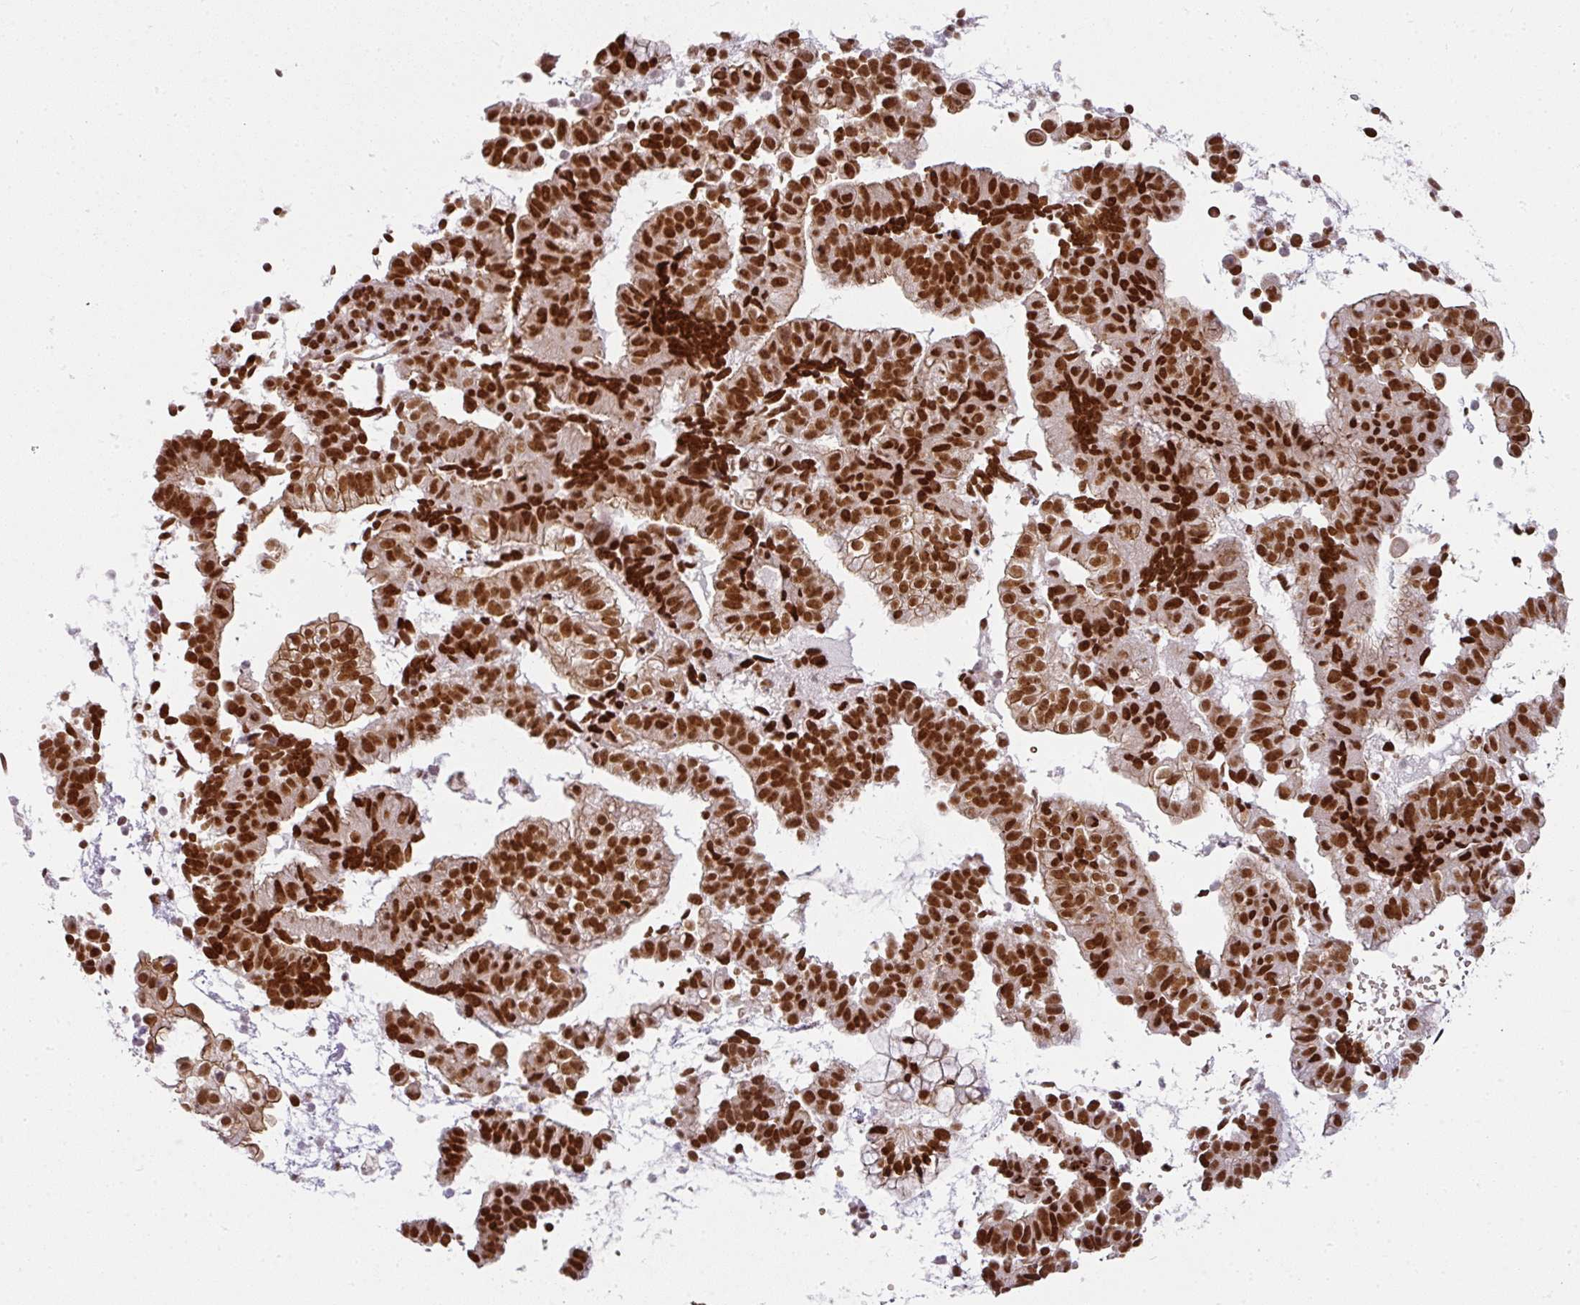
{"staining": {"intensity": "strong", "quantity": ">75%", "location": "cytoplasmic/membranous,nuclear"}, "tissue": "endometrial cancer", "cell_type": "Tumor cells", "image_type": "cancer", "snomed": [{"axis": "morphology", "description": "Adenocarcinoma, NOS"}, {"axis": "topography", "description": "Endometrium"}], "caption": "Strong cytoplasmic/membranous and nuclear staining for a protein is appreciated in about >75% of tumor cells of adenocarcinoma (endometrial) using IHC.", "gene": "NCOA5", "patient": {"sex": "female", "age": 76}}